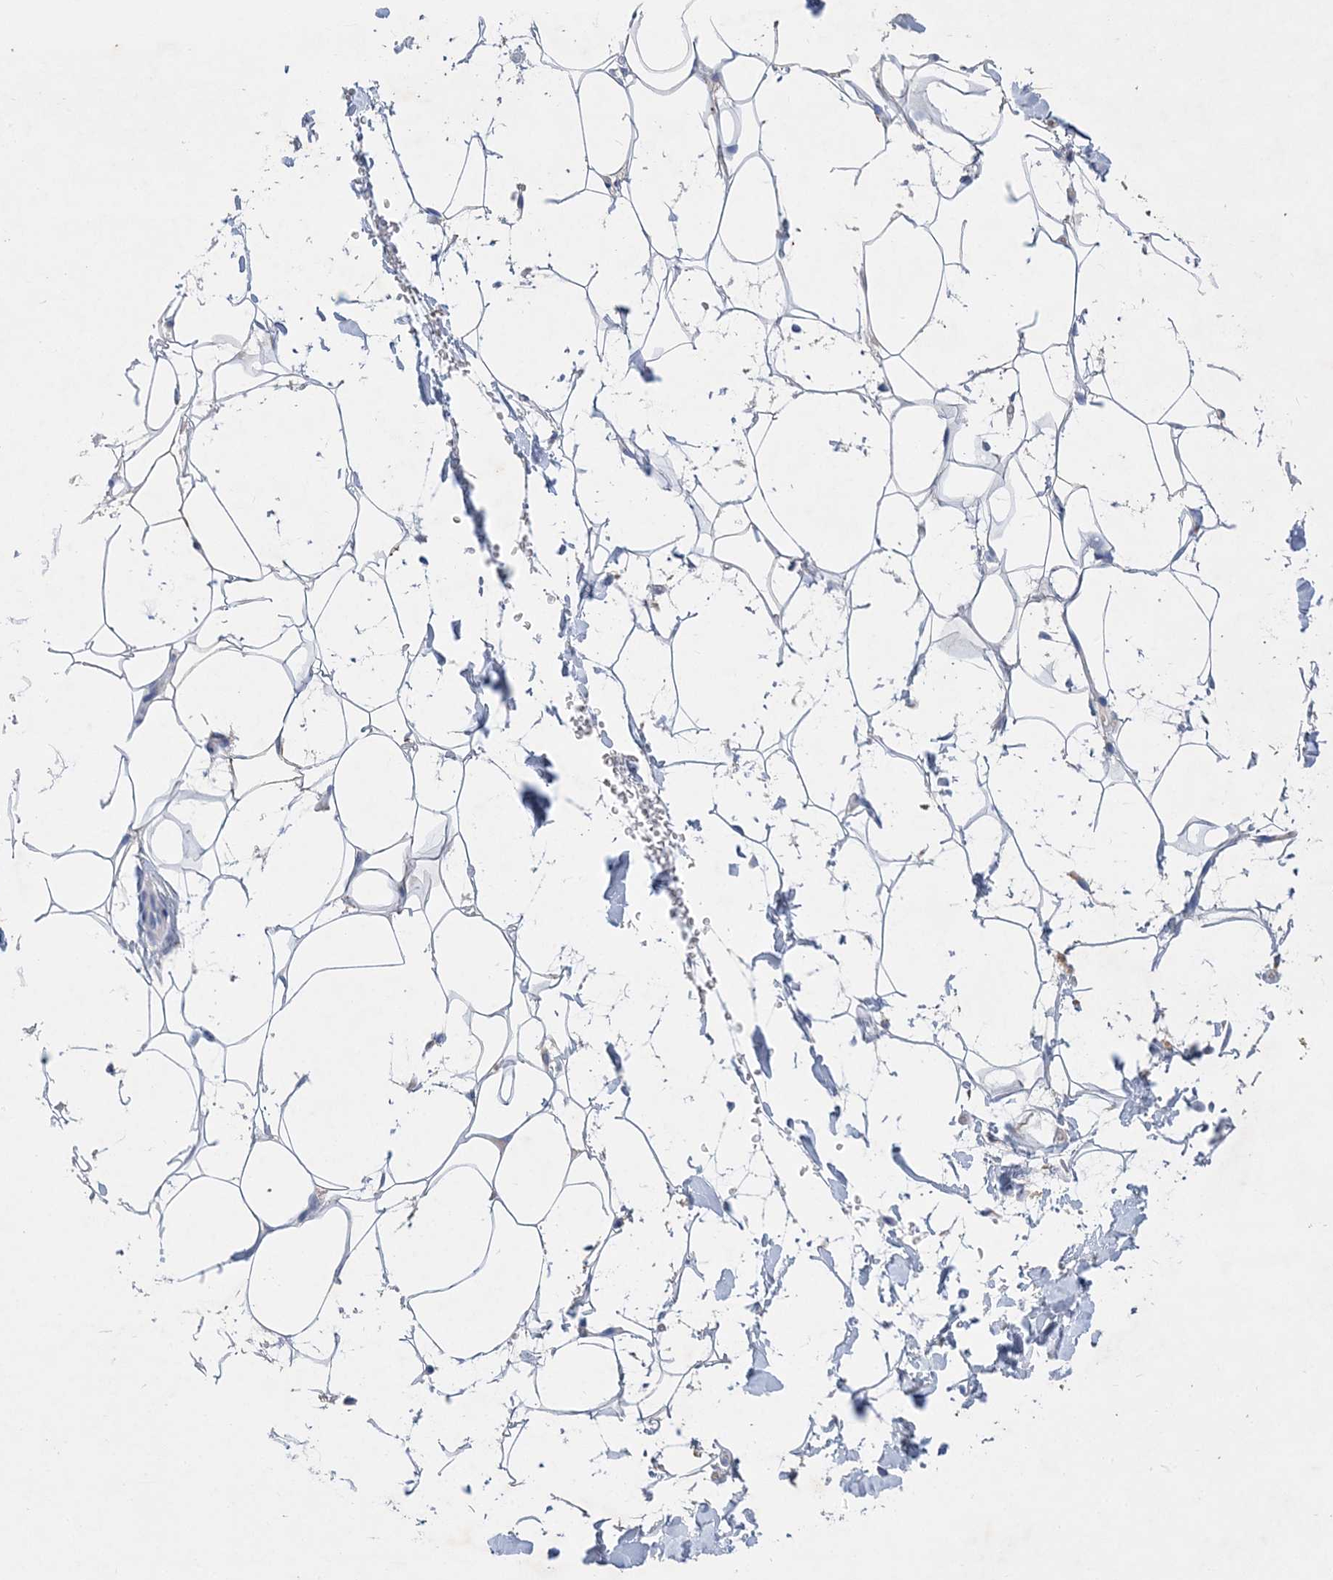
{"staining": {"intensity": "negative", "quantity": "none", "location": "none"}, "tissue": "adipose tissue", "cell_type": "Adipocytes", "image_type": "normal", "snomed": [{"axis": "morphology", "description": "Normal tissue, NOS"}, {"axis": "topography", "description": "Breast"}], "caption": "Immunohistochemistry (IHC) histopathology image of benign human adipose tissue stained for a protein (brown), which exhibits no positivity in adipocytes. (Stains: DAB (3,3'-diaminobenzidine) immunohistochemistry (IHC) with hematoxylin counter stain, Microscopy: brightfield microscopy at high magnification).", "gene": "GRINA", "patient": {"sex": "female", "age": 26}}